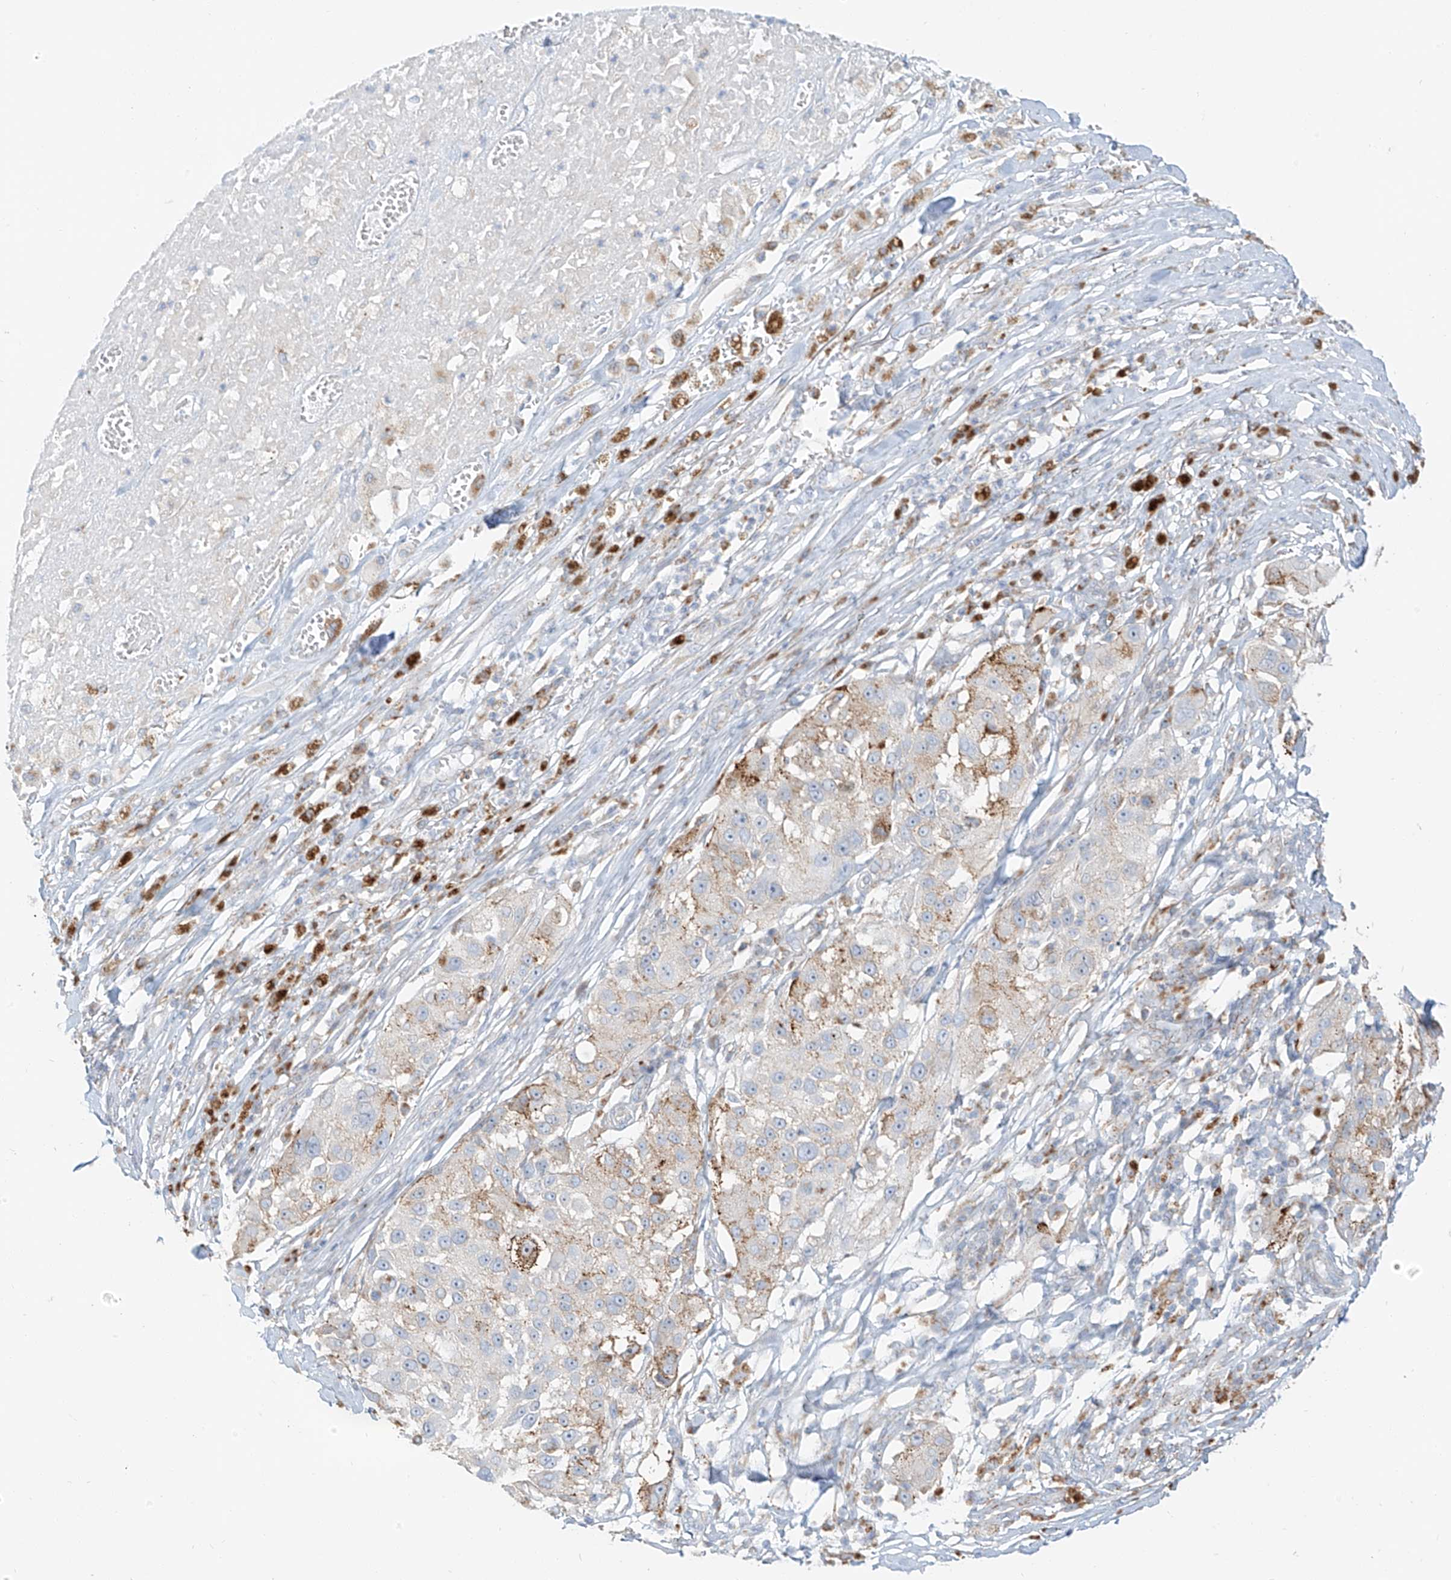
{"staining": {"intensity": "moderate", "quantity": "<25%", "location": "cytoplasmic/membranous"}, "tissue": "melanoma", "cell_type": "Tumor cells", "image_type": "cancer", "snomed": [{"axis": "morphology", "description": "Necrosis, NOS"}, {"axis": "morphology", "description": "Malignant melanoma, NOS"}, {"axis": "topography", "description": "Skin"}], "caption": "DAB immunohistochemical staining of human malignant melanoma displays moderate cytoplasmic/membranous protein positivity in approximately <25% of tumor cells.", "gene": "SLC35F6", "patient": {"sex": "female", "age": 87}}